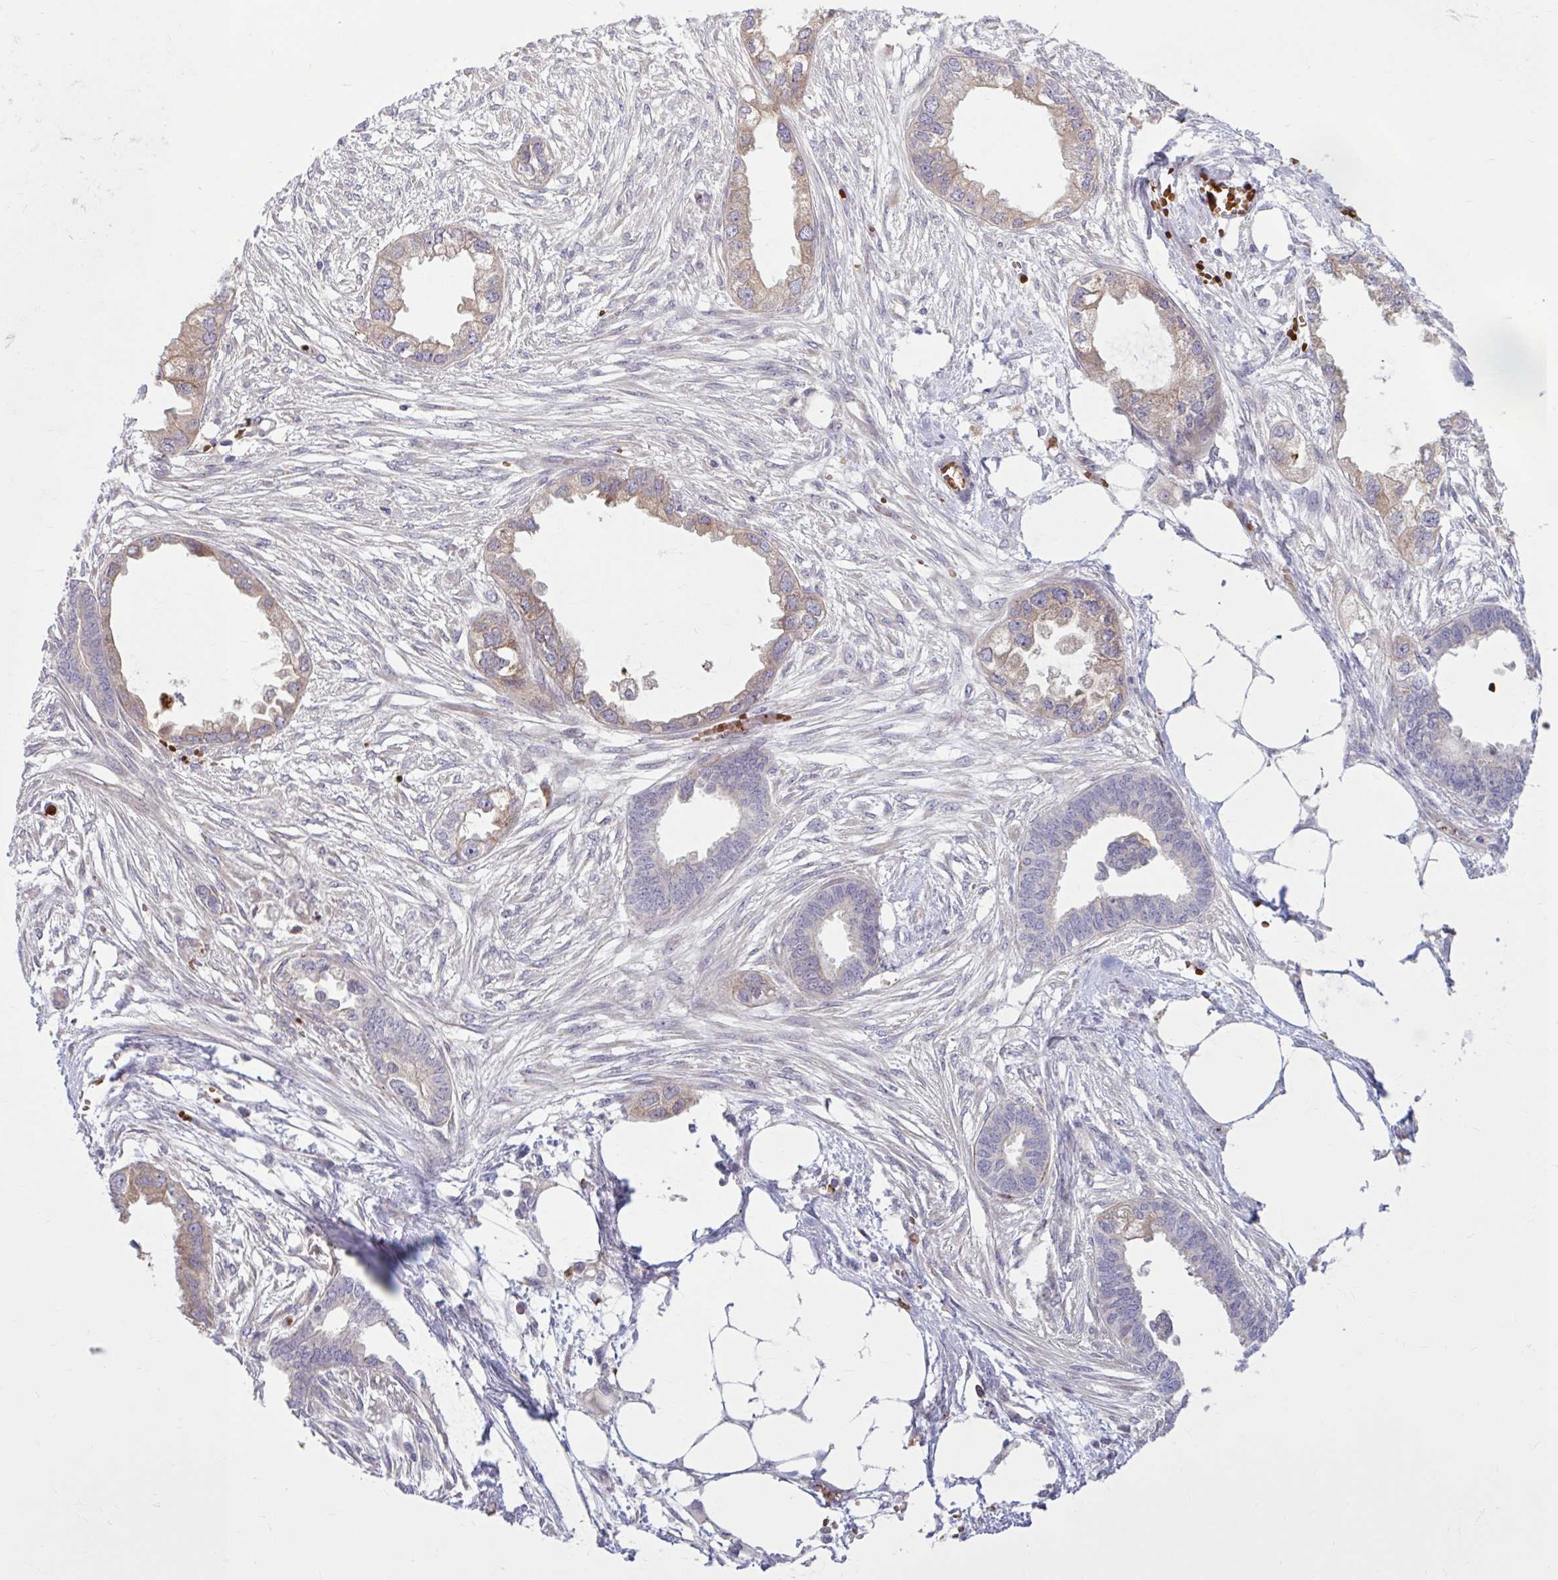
{"staining": {"intensity": "moderate", "quantity": "25%-75%", "location": "cytoplasmic/membranous"}, "tissue": "endometrial cancer", "cell_type": "Tumor cells", "image_type": "cancer", "snomed": [{"axis": "morphology", "description": "Adenocarcinoma, NOS"}, {"axis": "morphology", "description": "Adenocarcinoma, metastatic, NOS"}, {"axis": "topography", "description": "Adipose tissue"}, {"axis": "topography", "description": "Endometrium"}], "caption": "Immunohistochemical staining of metastatic adenocarcinoma (endometrial) displays moderate cytoplasmic/membranous protein staining in approximately 25%-75% of tumor cells.", "gene": "SNF8", "patient": {"sex": "female", "age": 67}}